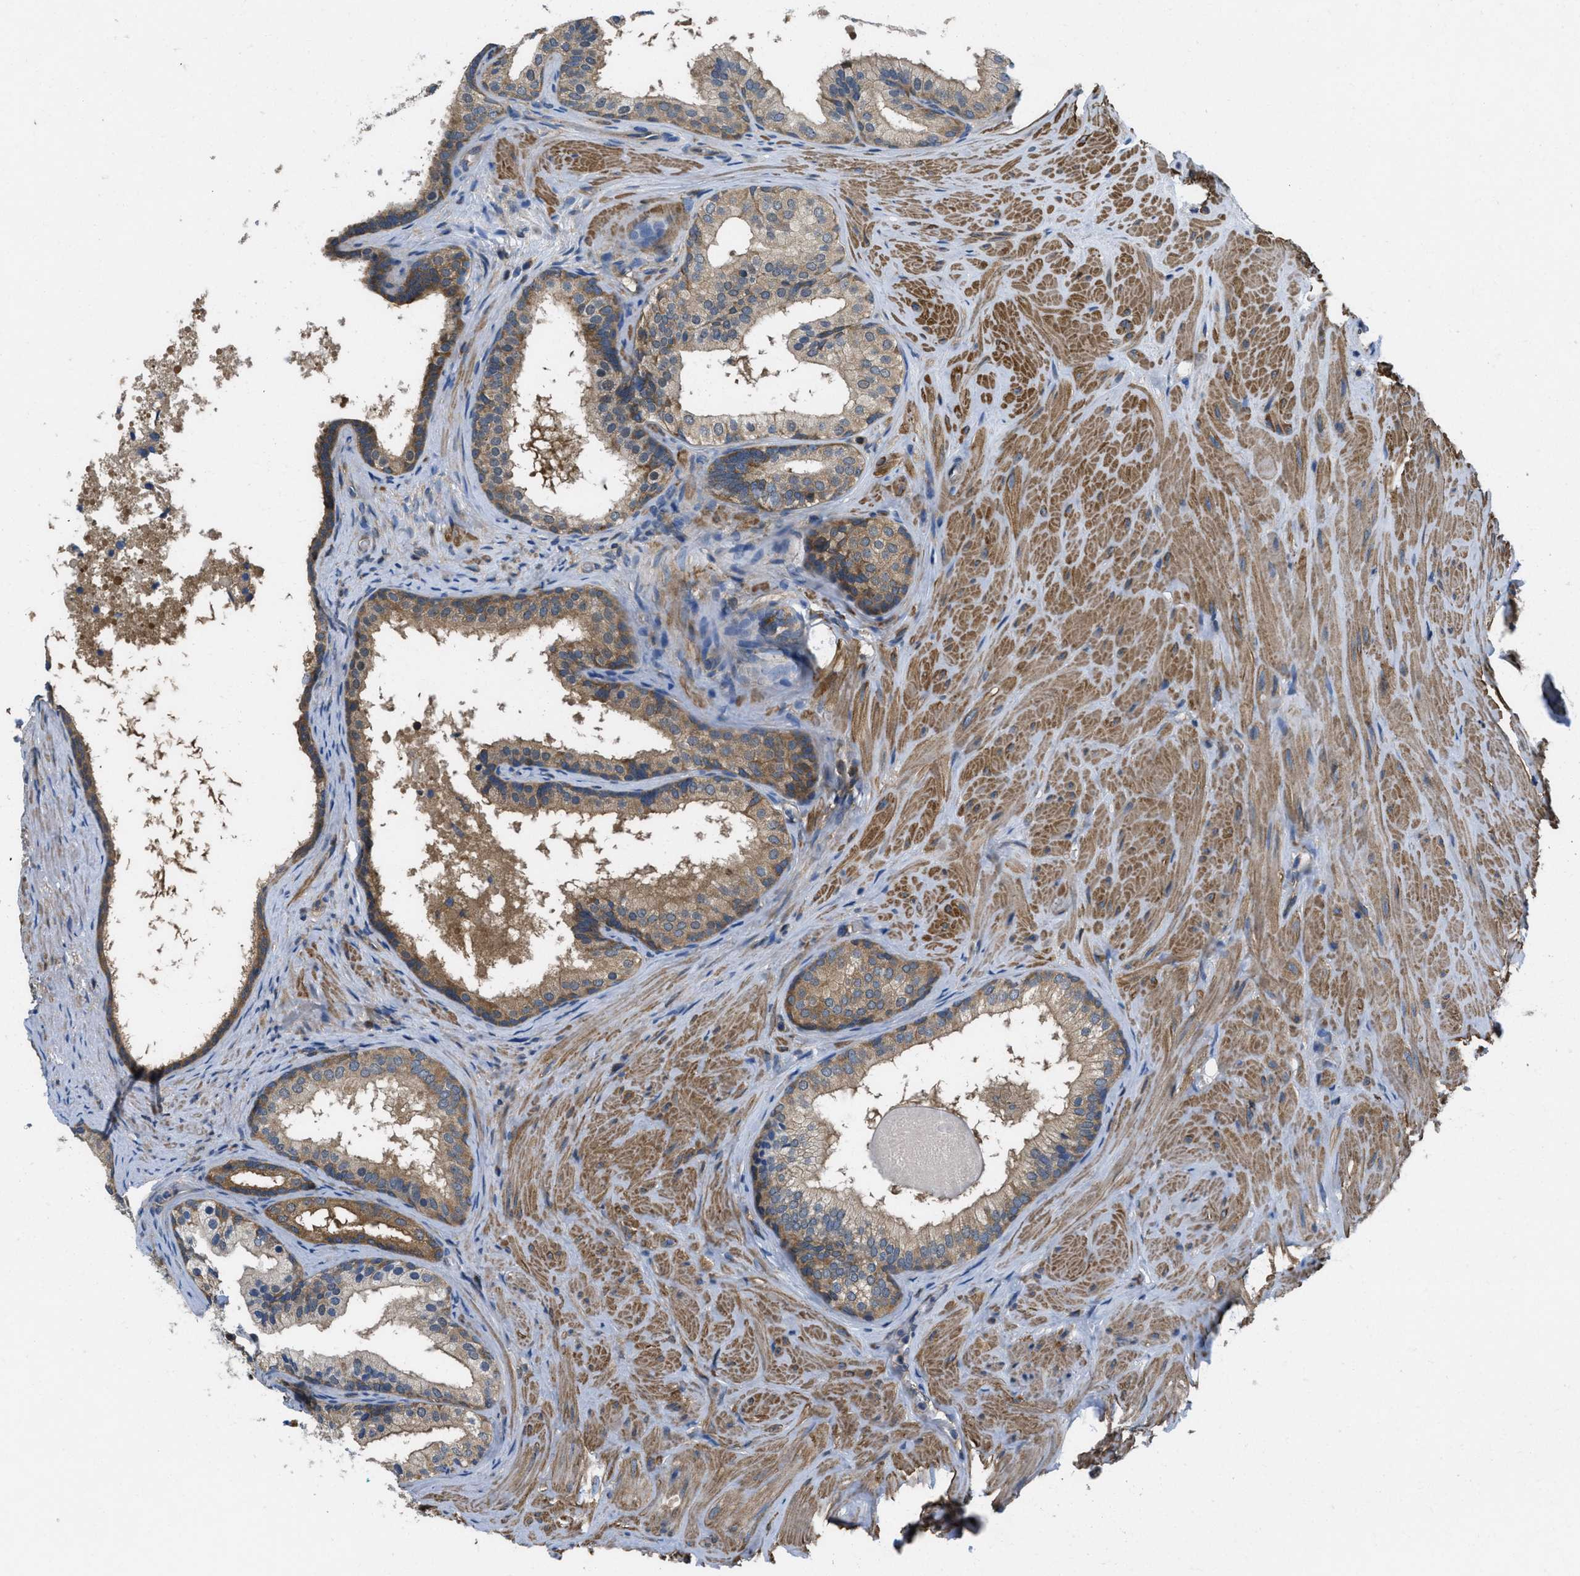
{"staining": {"intensity": "moderate", "quantity": ">75%", "location": "cytoplasmic/membranous"}, "tissue": "prostate cancer", "cell_type": "Tumor cells", "image_type": "cancer", "snomed": [{"axis": "morphology", "description": "Adenocarcinoma, Low grade"}, {"axis": "topography", "description": "Prostate"}], "caption": "This image reveals immunohistochemistry staining of low-grade adenocarcinoma (prostate), with medium moderate cytoplasmic/membranous positivity in about >75% of tumor cells.", "gene": "PIP5K1C", "patient": {"sex": "male", "age": 69}}